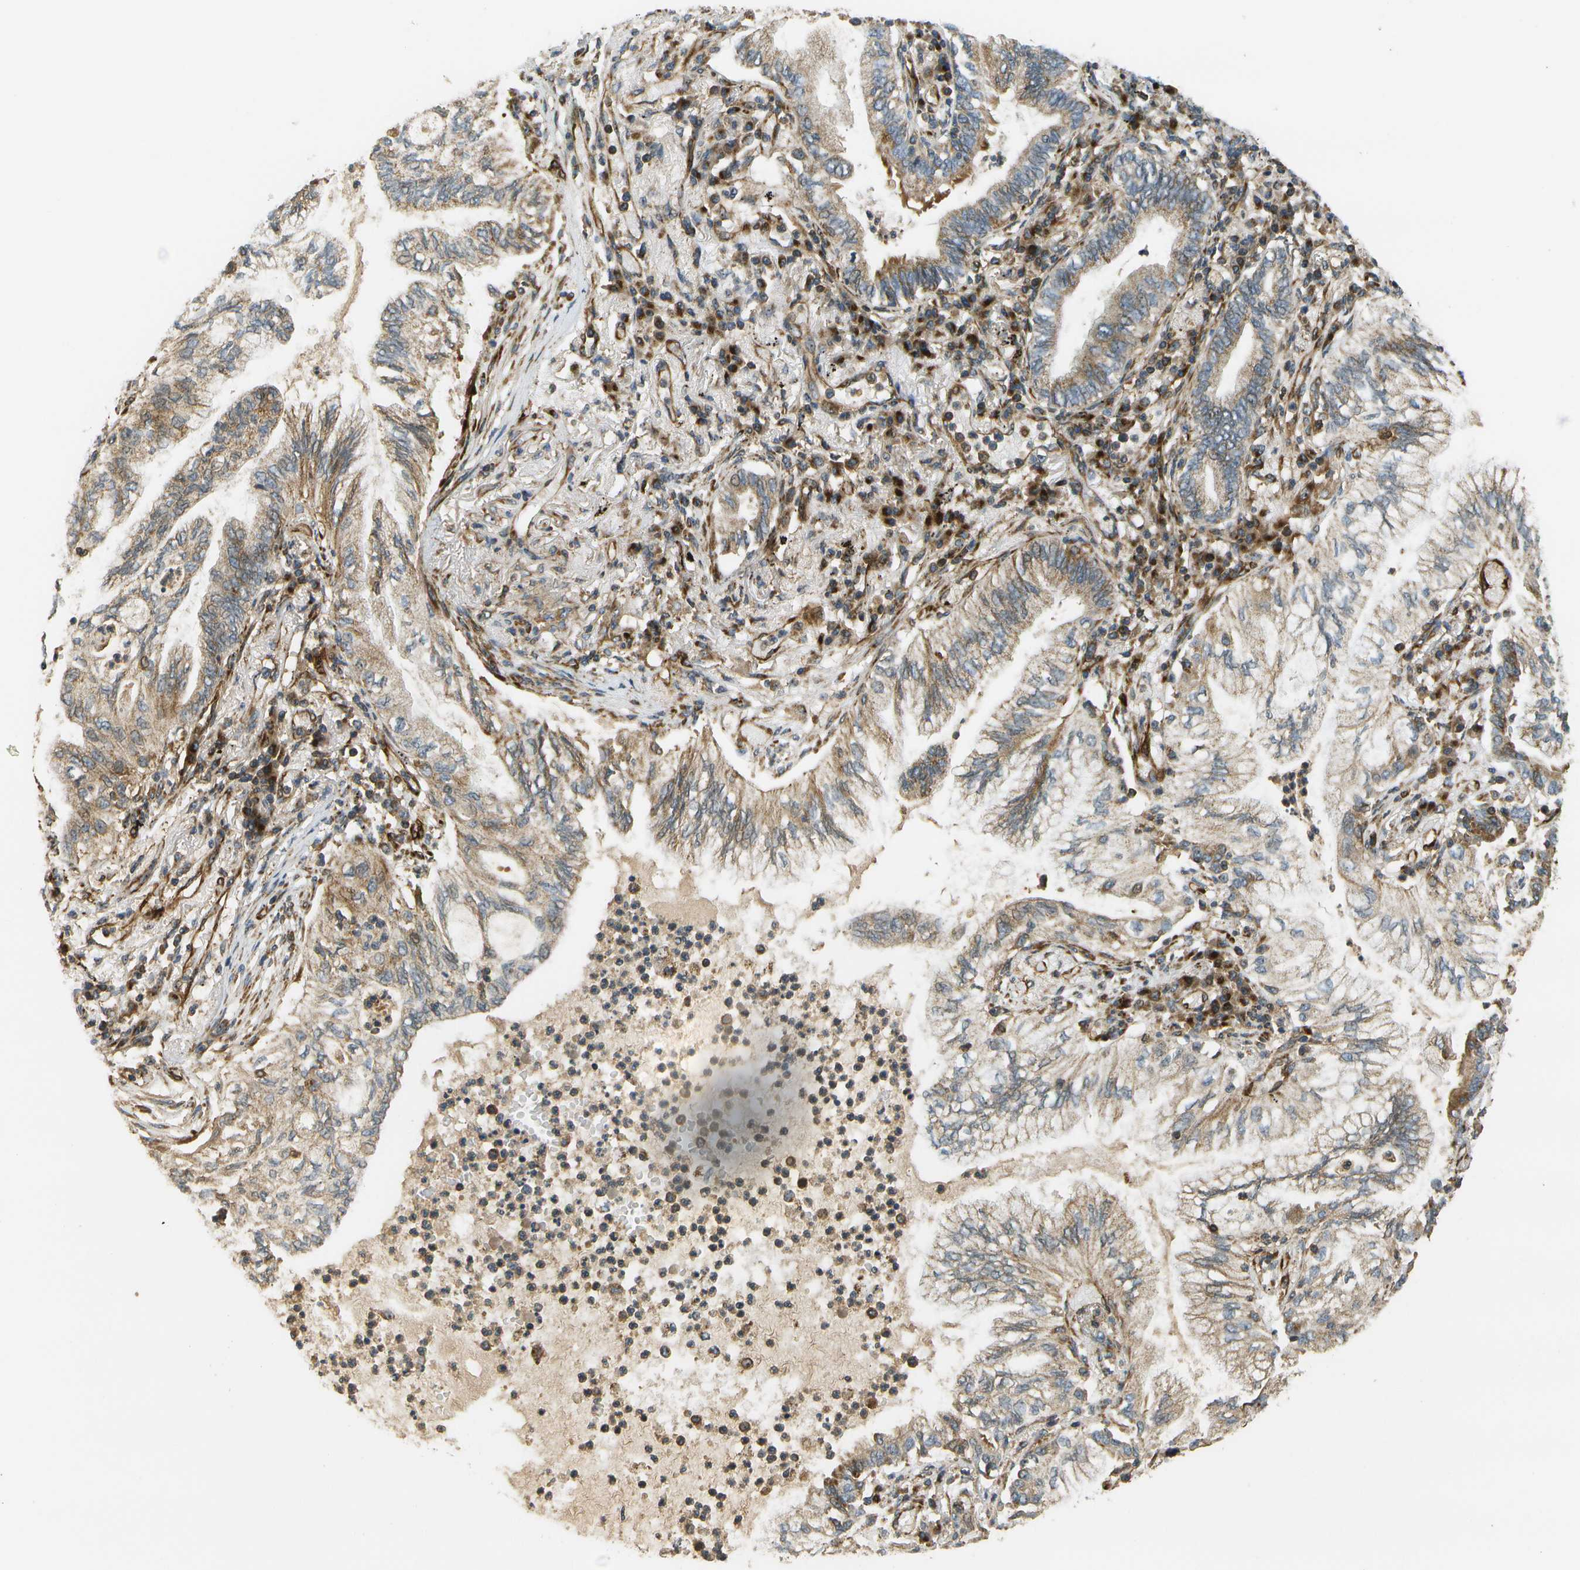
{"staining": {"intensity": "moderate", "quantity": ">75%", "location": "cytoplasmic/membranous"}, "tissue": "lung cancer", "cell_type": "Tumor cells", "image_type": "cancer", "snomed": [{"axis": "morphology", "description": "Normal tissue, NOS"}, {"axis": "morphology", "description": "Adenocarcinoma, NOS"}, {"axis": "topography", "description": "Bronchus"}, {"axis": "topography", "description": "Lung"}], "caption": "Immunohistochemistry of adenocarcinoma (lung) exhibits medium levels of moderate cytoplasmic/membranous positivity in approximately >75% of tumor cells. (IHC, brightfield microscopy, high magnification).", "gene": "LRP12", "patient": {"sex": "female", "age": 70}}